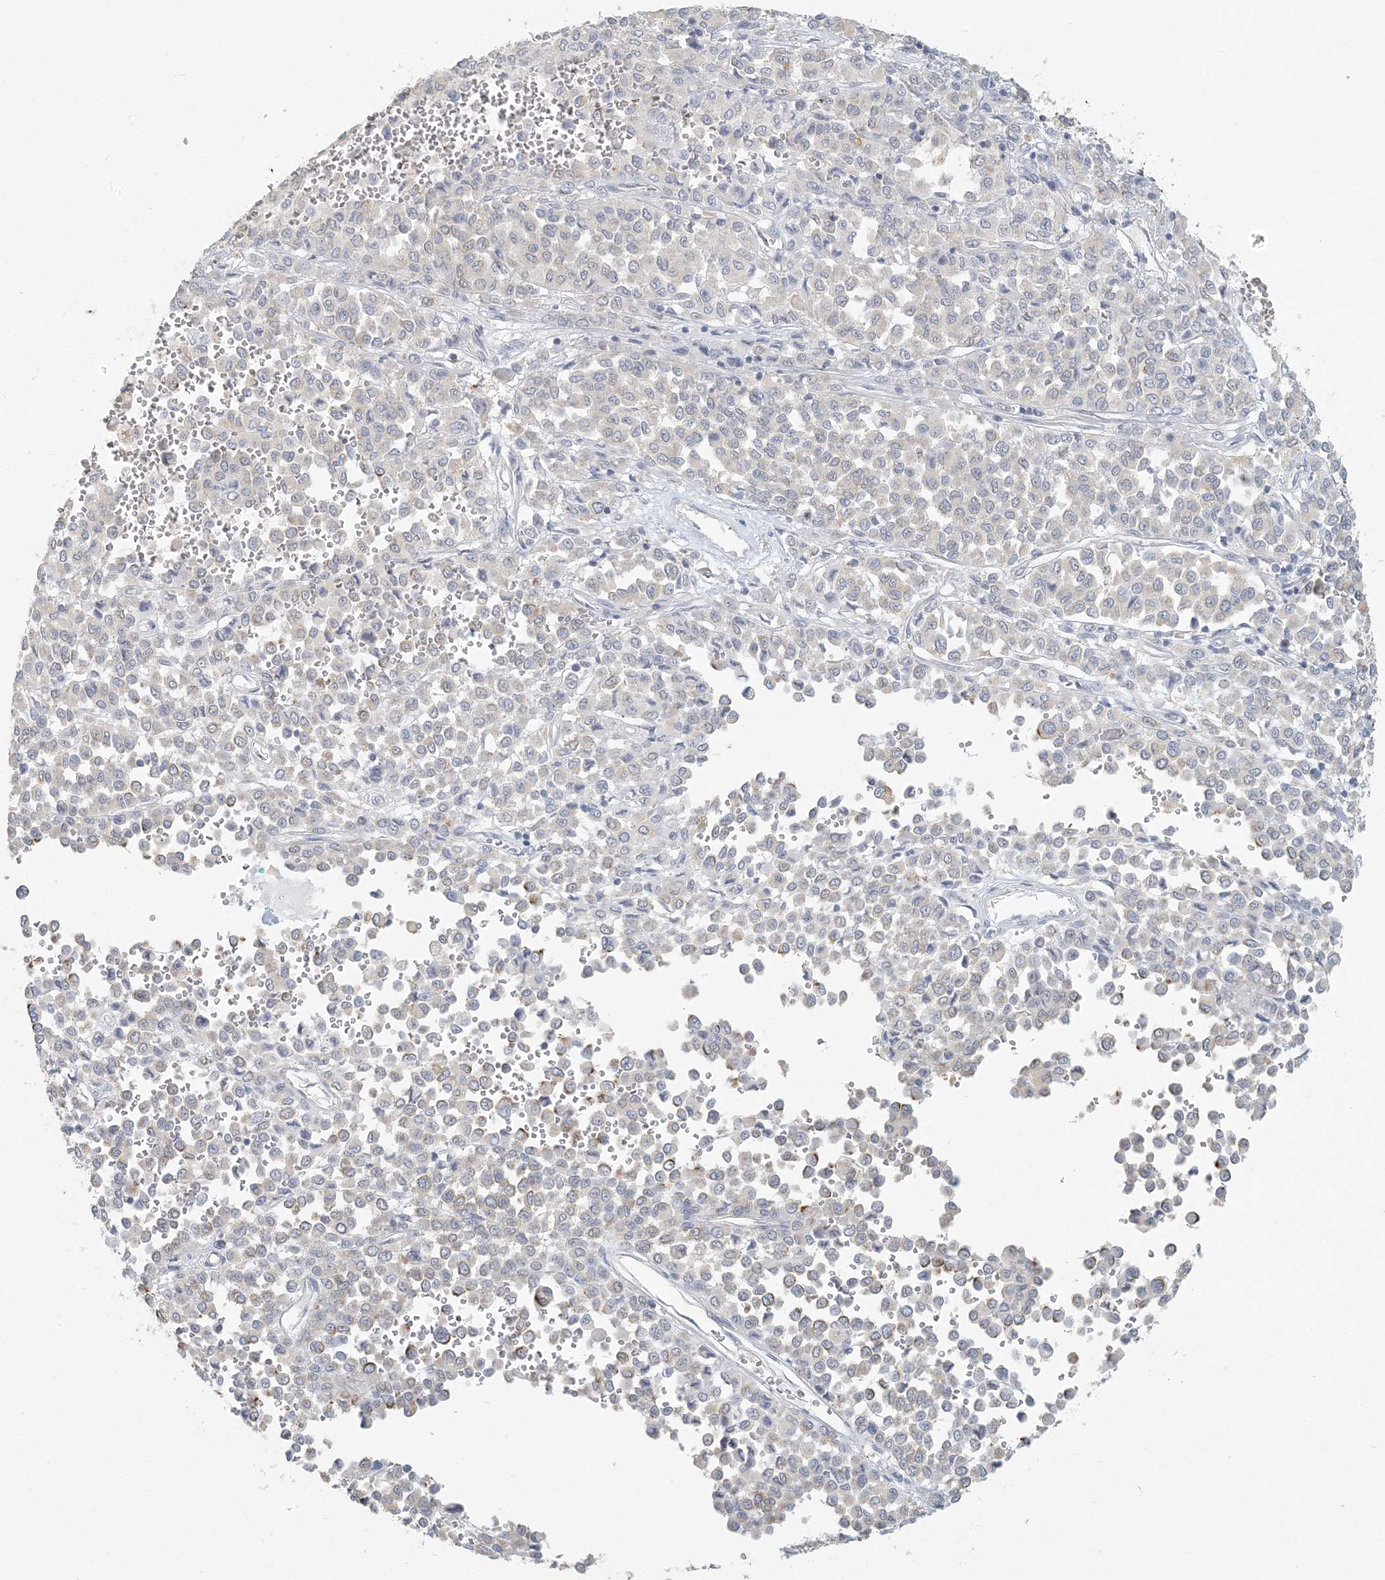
{"staining": {"intensity": "negative", "quantity": "none", "location": "none"}, "tissue": "melanoma", "cell_type": "Tumor cells", "image_type": "cancer", "snomed": [{"axis": "morphology", "description": "Malignant melanoma, Metastatic site"}, {"axis": "topography", "description": "Pancreas"}], "caption": "A high-resolution photomicrograph shows immunohistochemistry (IHC) staining of malignant melanoma (metastatic site), which displays no significant positivity in tumor cells.", "gene": "HACL1", "patient": {"sex": "female", "age": 30}}